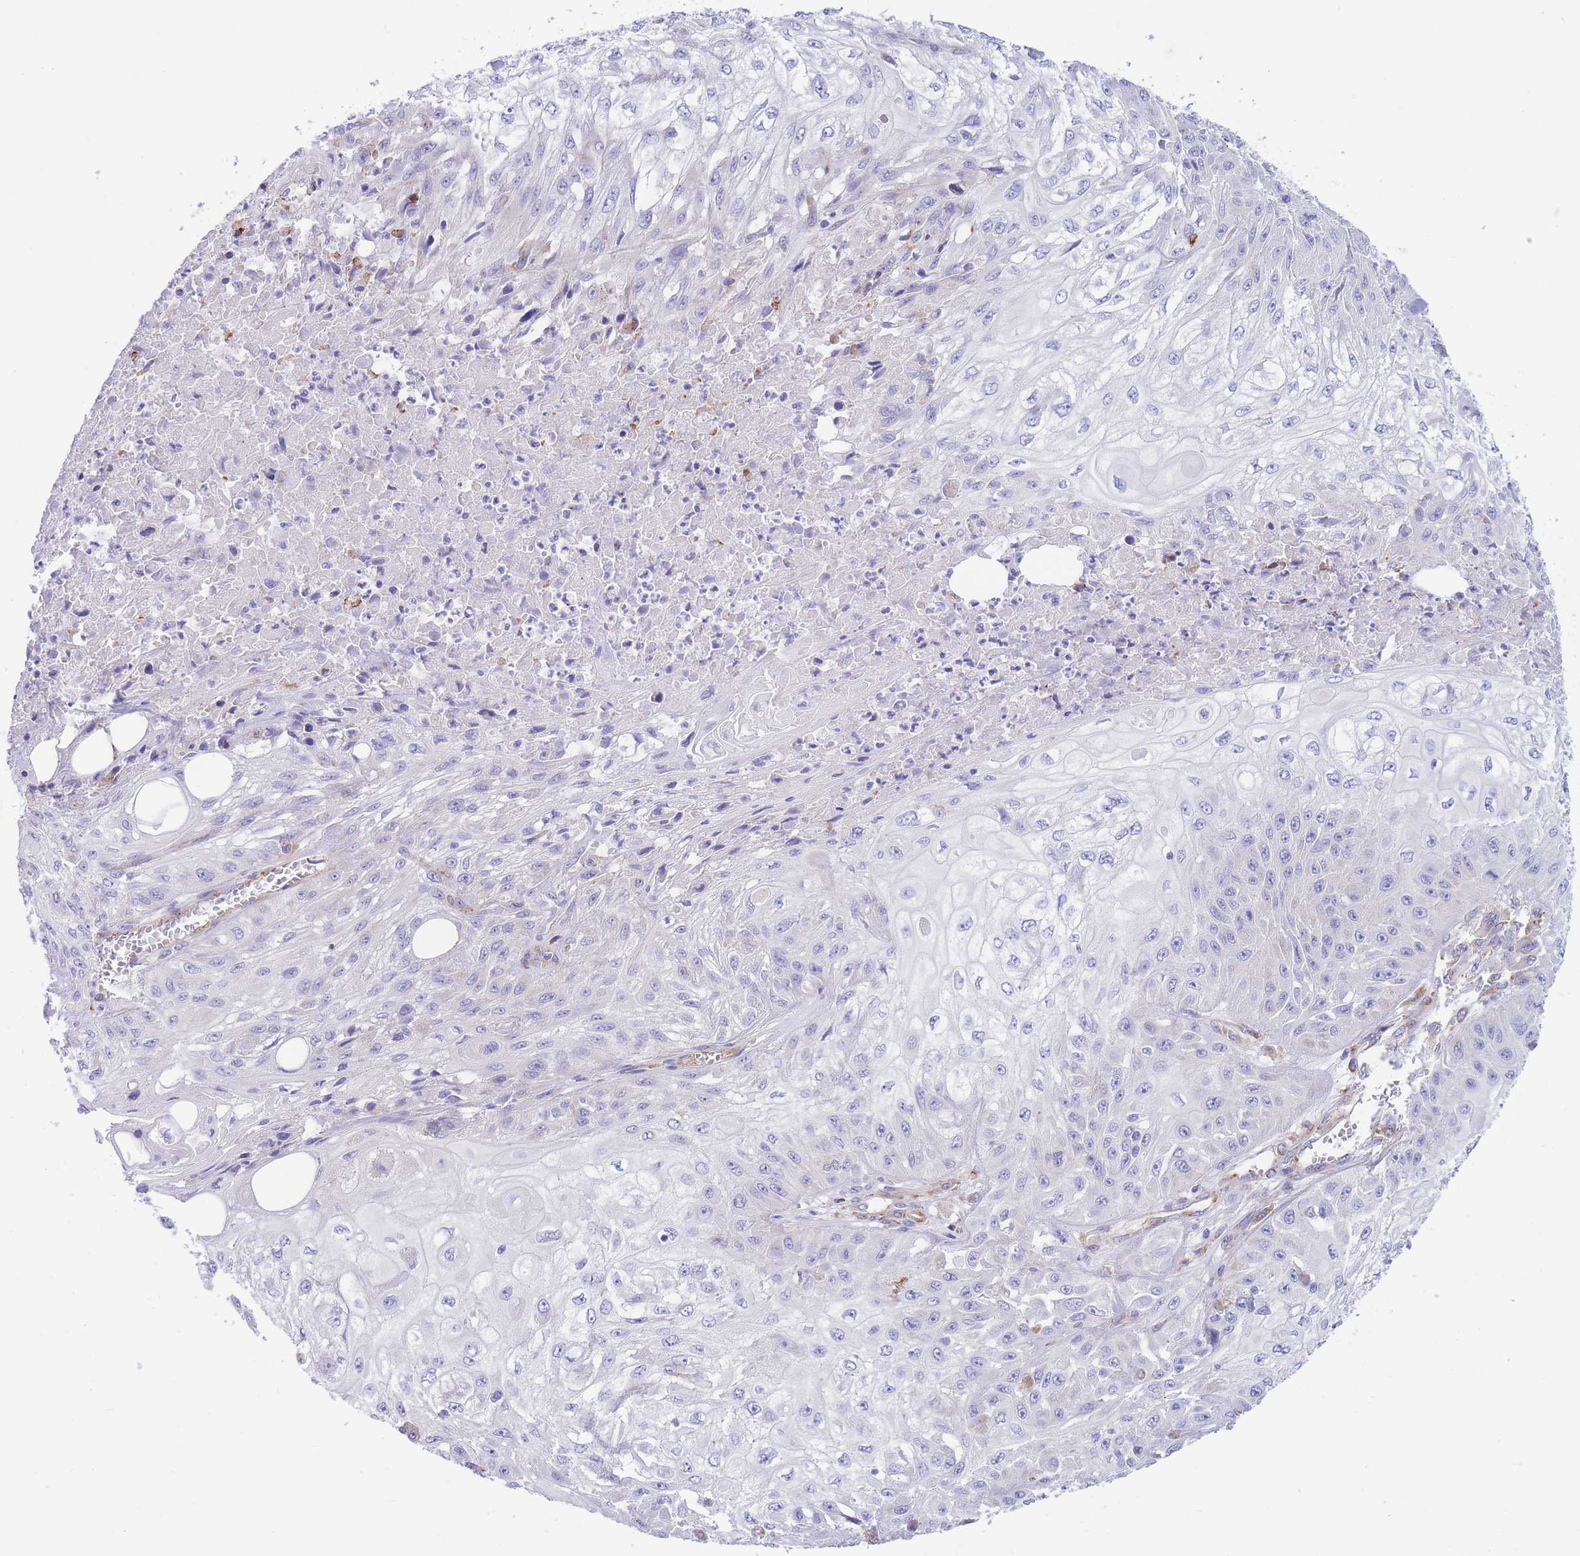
{"staining": {"intensity": "negative", "quantity": "none", "location": "none"}, "tissue": "skin cancer", "cell_type": "Tumor cells", "image_type": "cancer", "snomed": [{"axis": "morphology", "description": "Squamous cell carcinoma, NOS"}, {"axis": "morphology", "description": "Squamous cell carcinoma, metastatic, NOS"}, {"axis": "topography", "description": "Skin"}, {"axis": "topography", "description": "Lymph node"}], "caption": "Skin cancer was stained to show a protein in brown. There is no significant expression in tumor cells.", "gene": "DET1", "patient": {"sex": "male", "age": 75}}